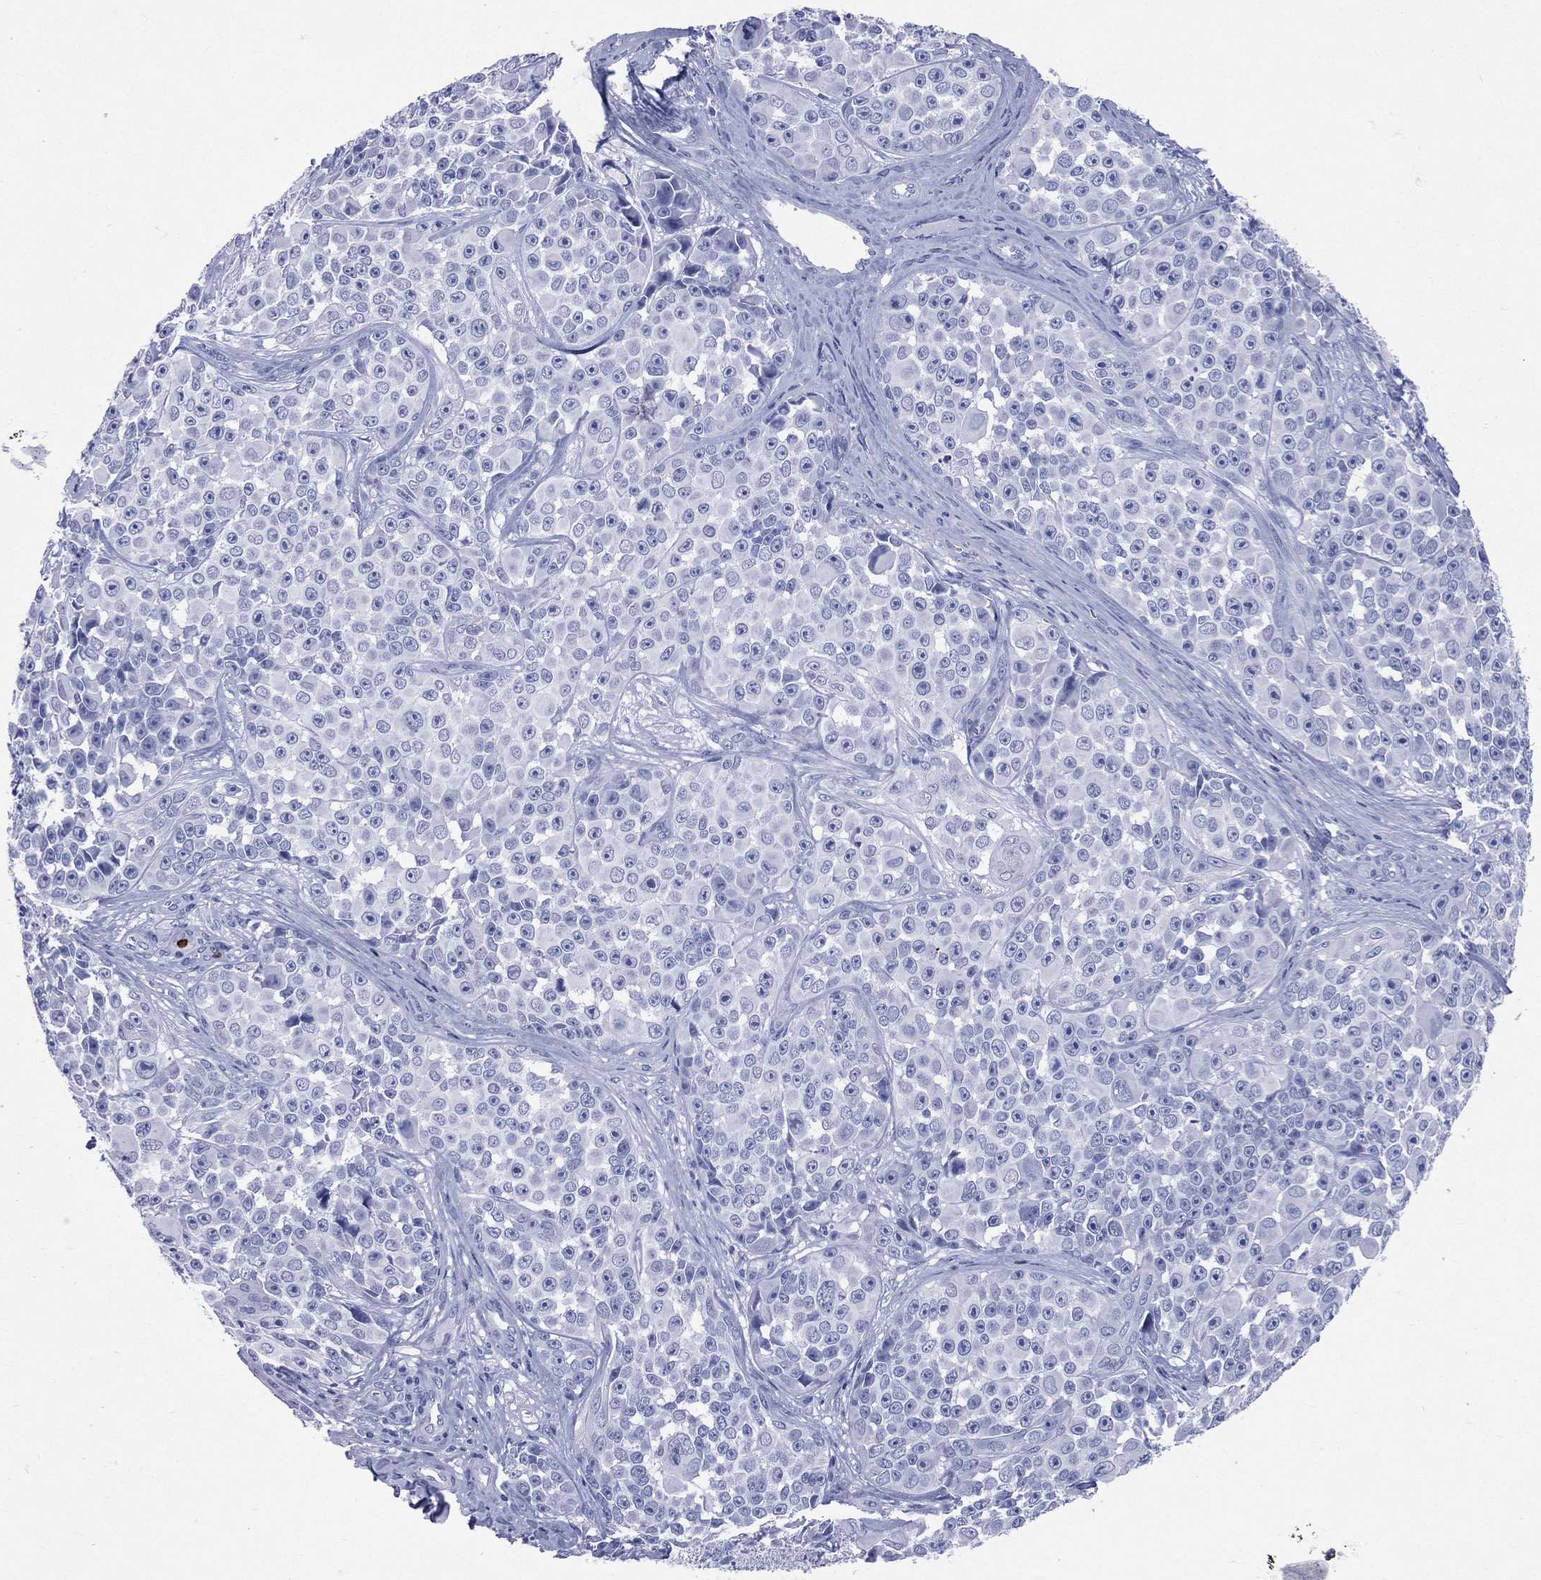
{"staining": {"intensity": "negative", "quantity": "none", "location": "none"}, "tissue": "melanoma", "cell_type": "Tumor cells", "image_type": "cancer", "snomed": [{"axis": "morphology", "description": "Malignant melanoma, NOS"}, {"axis": "topography", "description": "Skin"}], "caption": "IHC micrograph of melanoma stained for a protein (brown), which exhibits no expression in tumor cells.", "gene": "PGLYRP1", "patient": {"sex": "female", "age": 88}}